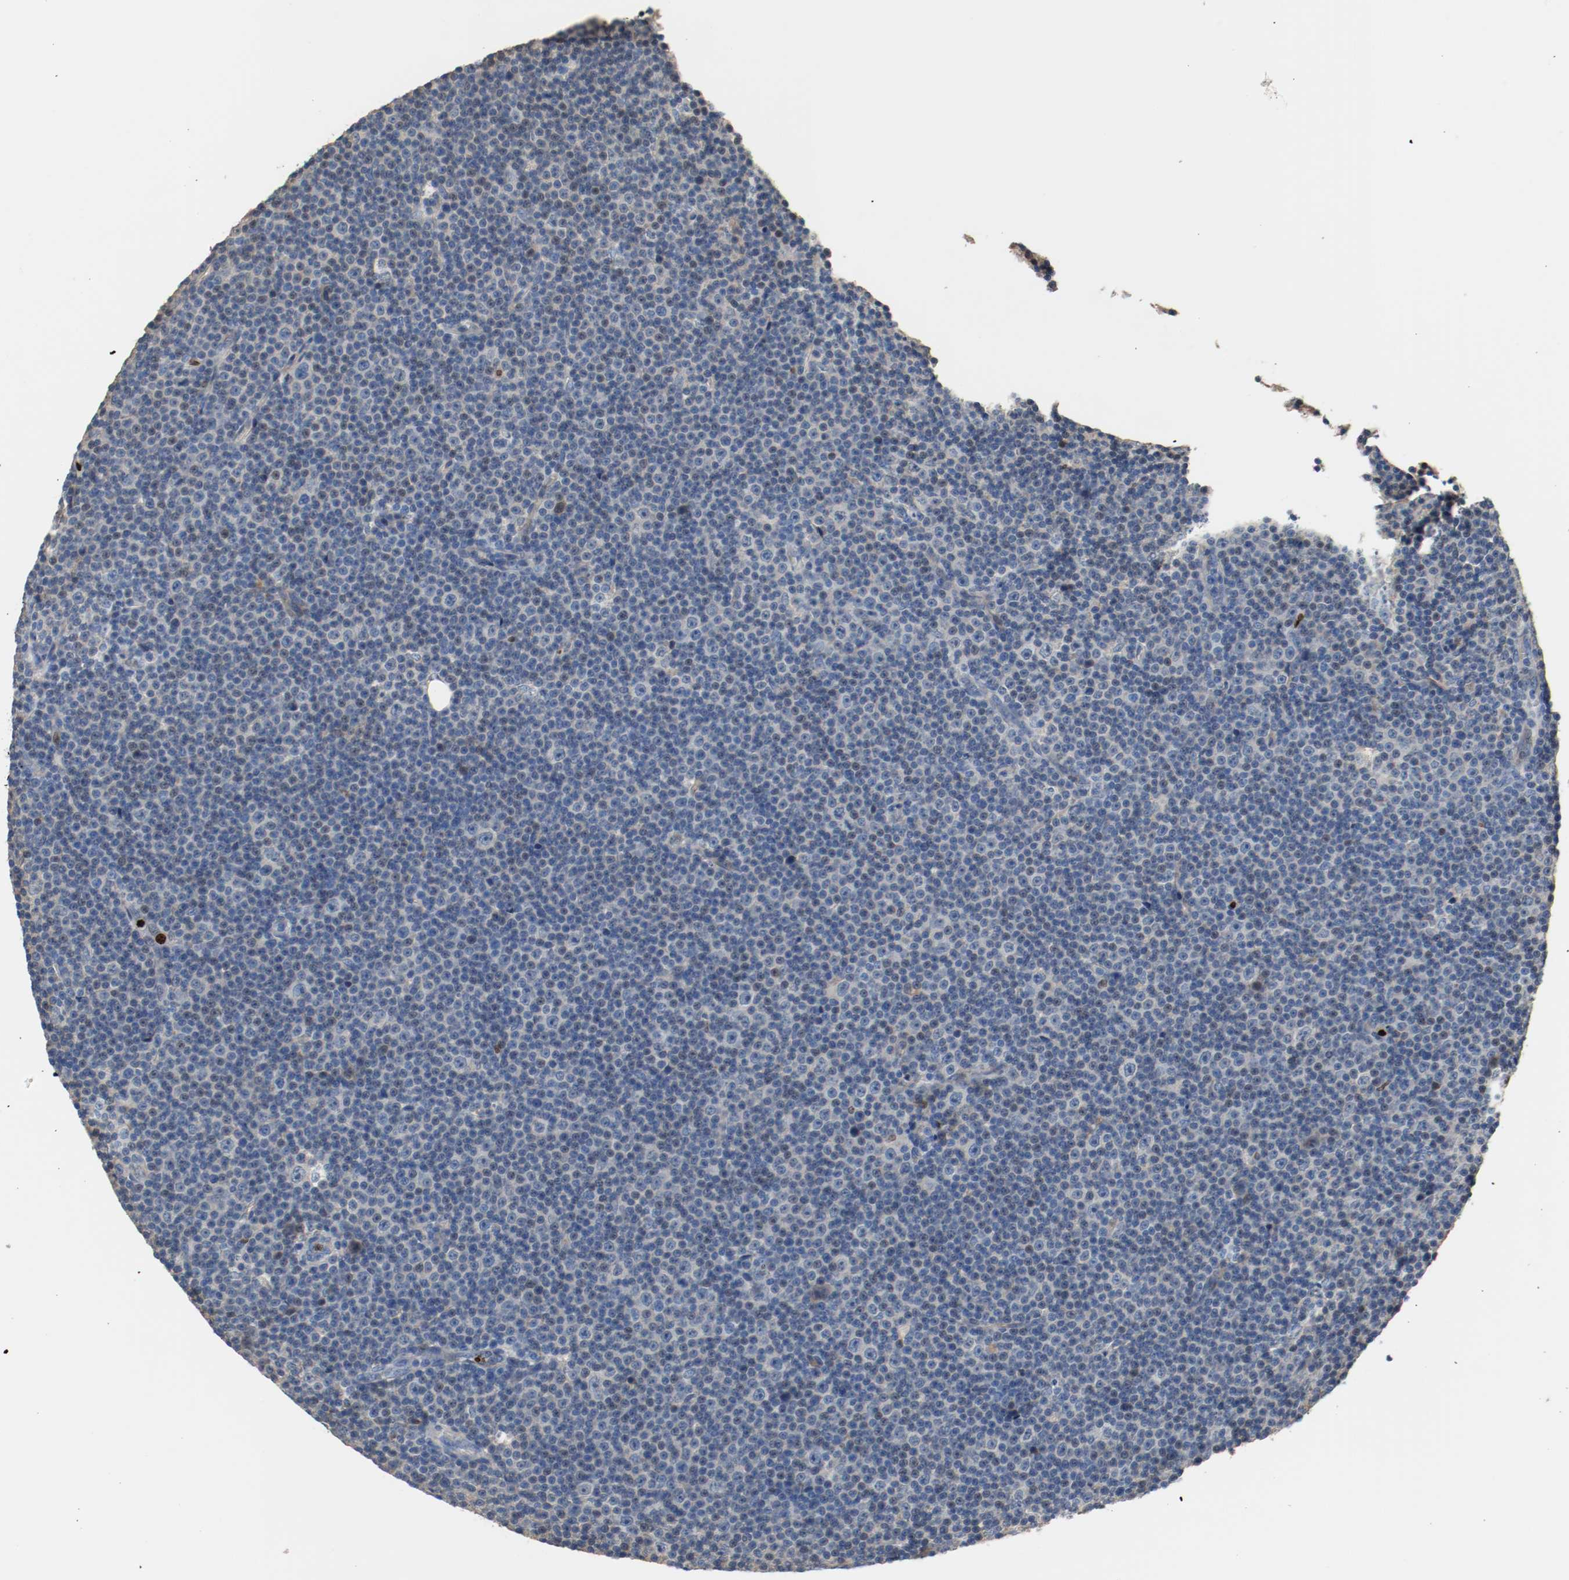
{"staining": {"intensity": "negative", "quantity": "none", "location": "none"}, "tissue": "lymphoma", "cell_type": "Tumor cells", "image_type": "cancer", "snomed": [{"axis": "morphology", "description": "Malignant lymphoma, non-Hodgkin's type, Low grade"}, {"axis": "topography", "description": "Lymph node"}], "caption": "DAB immunohistochemical staining of malignant lymphoma, non-Hodgkin's type (low-grade) displays no significant staining in tumor cells. Nuclei are stained in blue.", "gene": "BLK", "patient": {"sex": "female", "age": 67}}